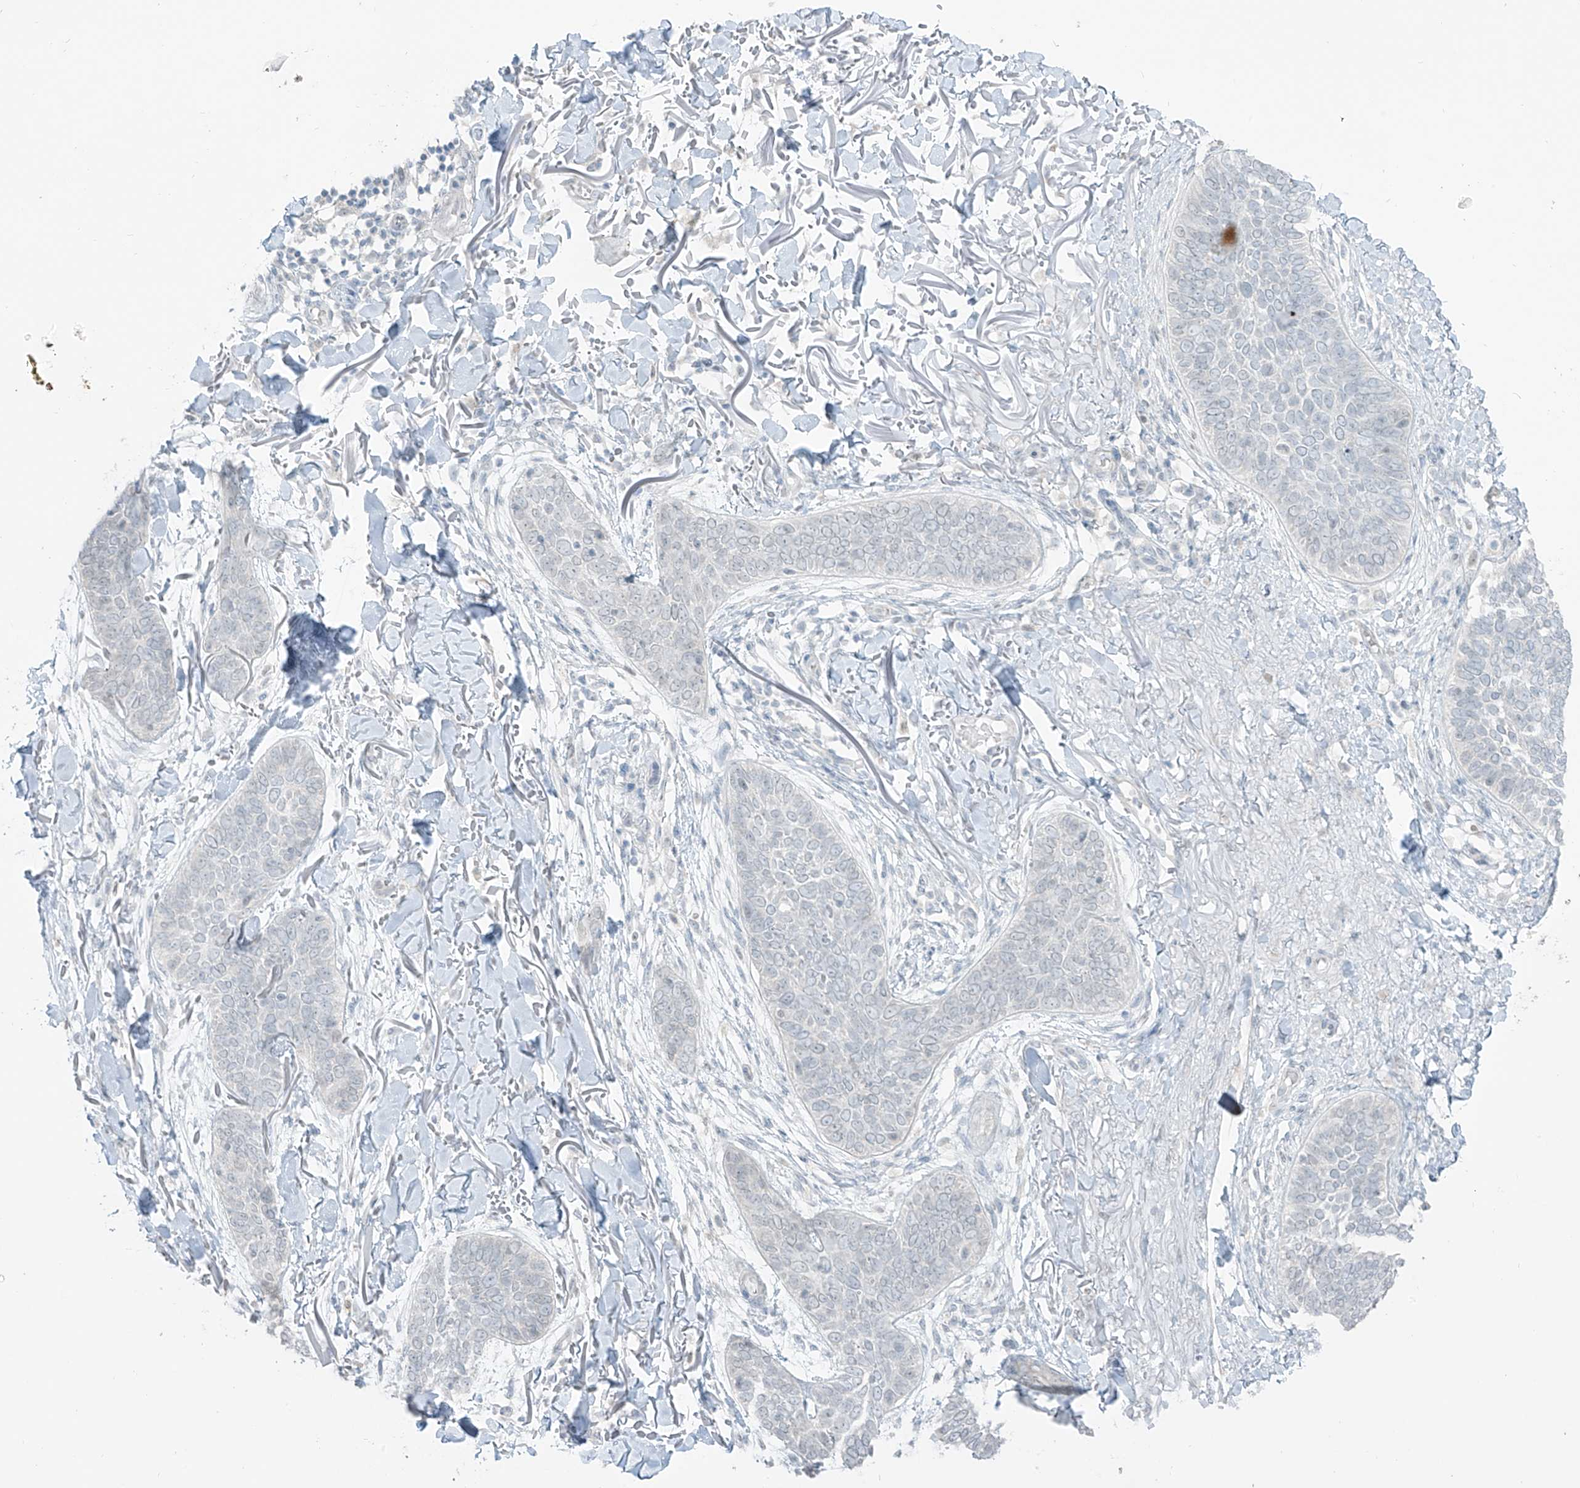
{"staining": {"intensity": "negative", "quantity": "none", "location": "none"}, "tissue": "skin cancer", "cell_type": "Tumor cells", "image_type": "cancer", "snomed": [{"axis": "morphology", "description": "Basal cell carcinoma"}, {"axis": "topography", "description": "Skin"}], "caption": "This photomicrograph is of skin cancer (basal cell carcinoma) stained with IHC to label a protein in brown with the nuclei are counter-stained blue. There is no positivity in tumor cells.", "gene": "PRDM6", "patient": {"sex": "male", "age": 85}}